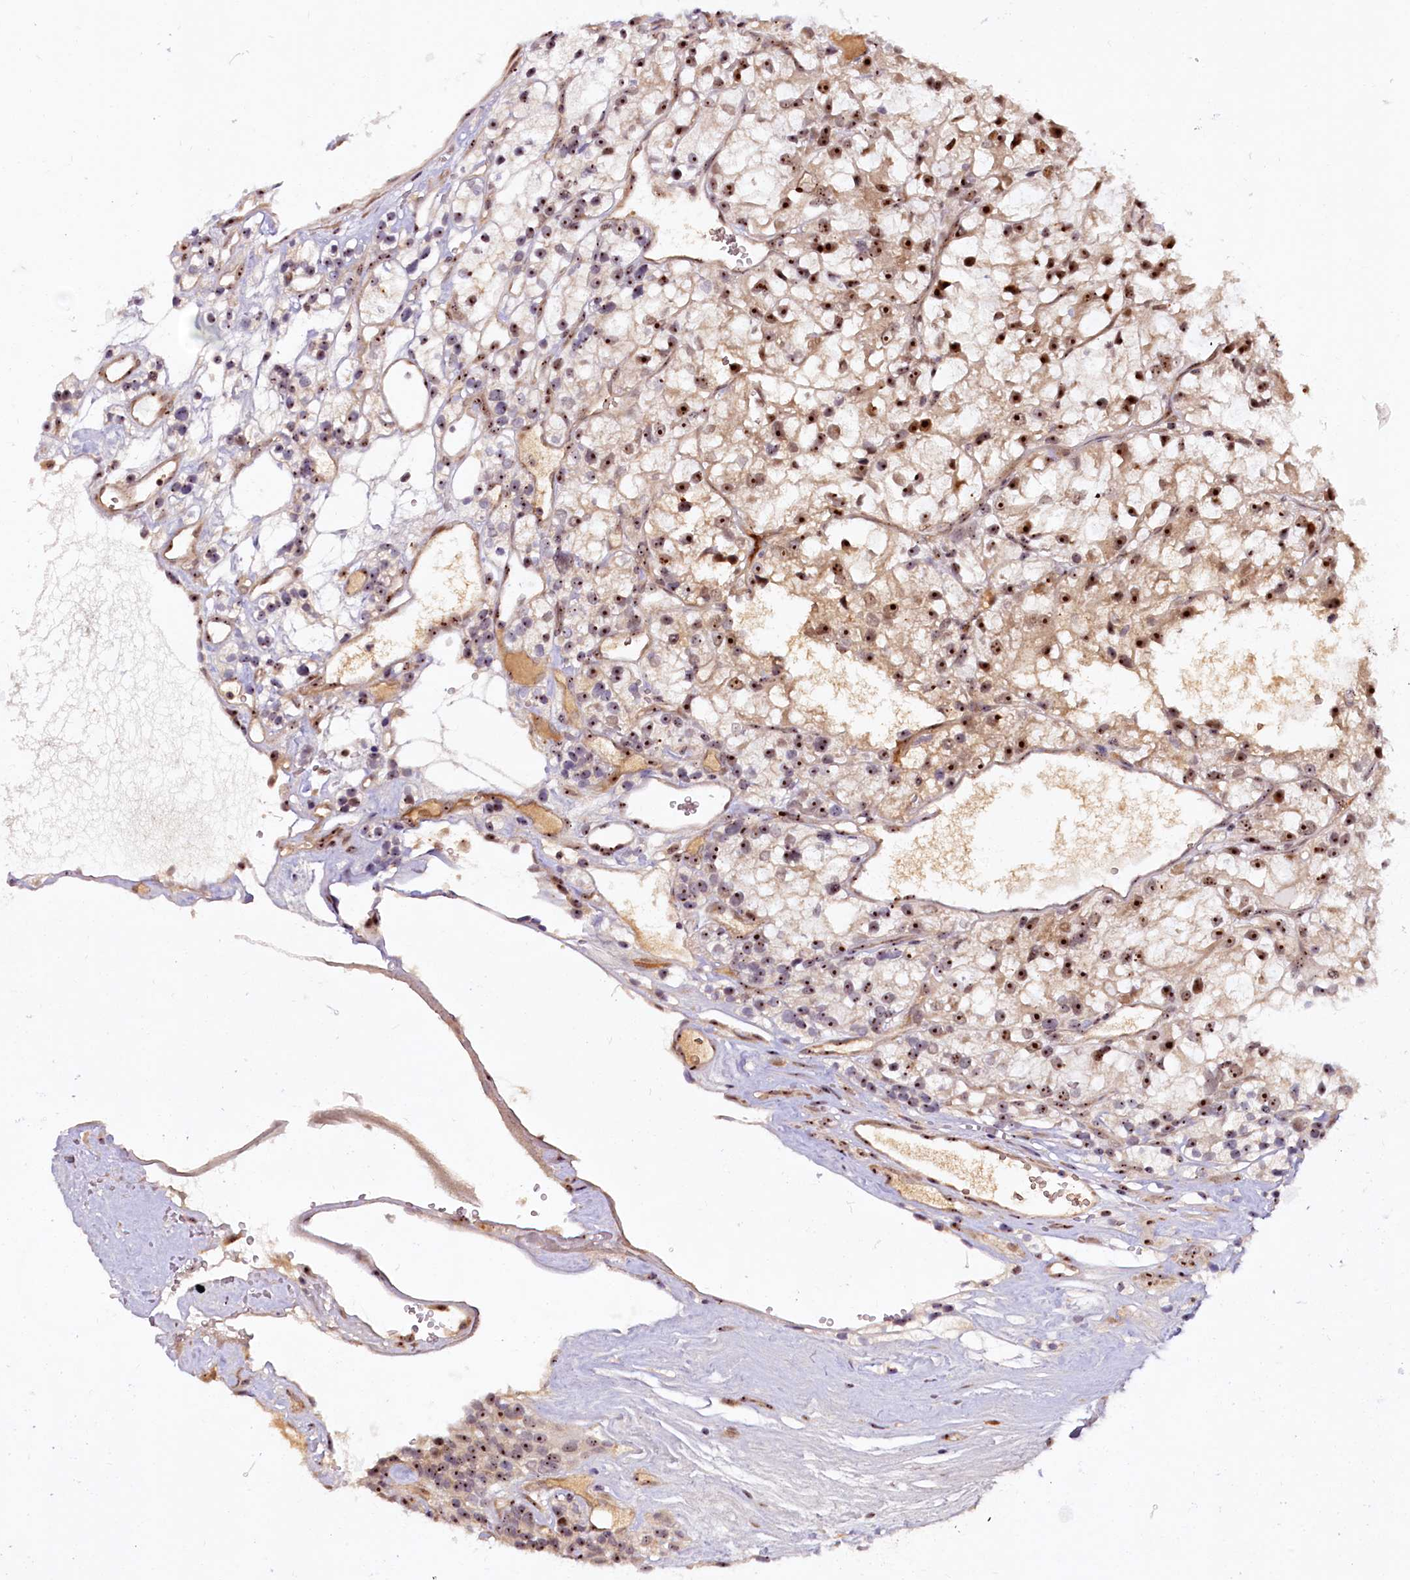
{"staining": {"intensity": "strong", "quantity": ">75%", "location": "nuclear"}, "tissue": "renal cancer", "cell_type": "Tumor cells", "image_type": "cancer", "snomed": [{"axis": "morphology", "description": "Adenocarcinoma, NOS"}, {"axis": "topography", "description": "Kidney"}], "caption": "Protein expression analysis of renal adenocarcinoma exhibits strong nuclear staining in approximately >75% of tumor cells. (DAB (3,3'-diaminobenzidine) IHC, brown staining for protein, blue staining for nuclei).", "gene": "TCOF1", "patient": {"sex": "female", "age": 57}}